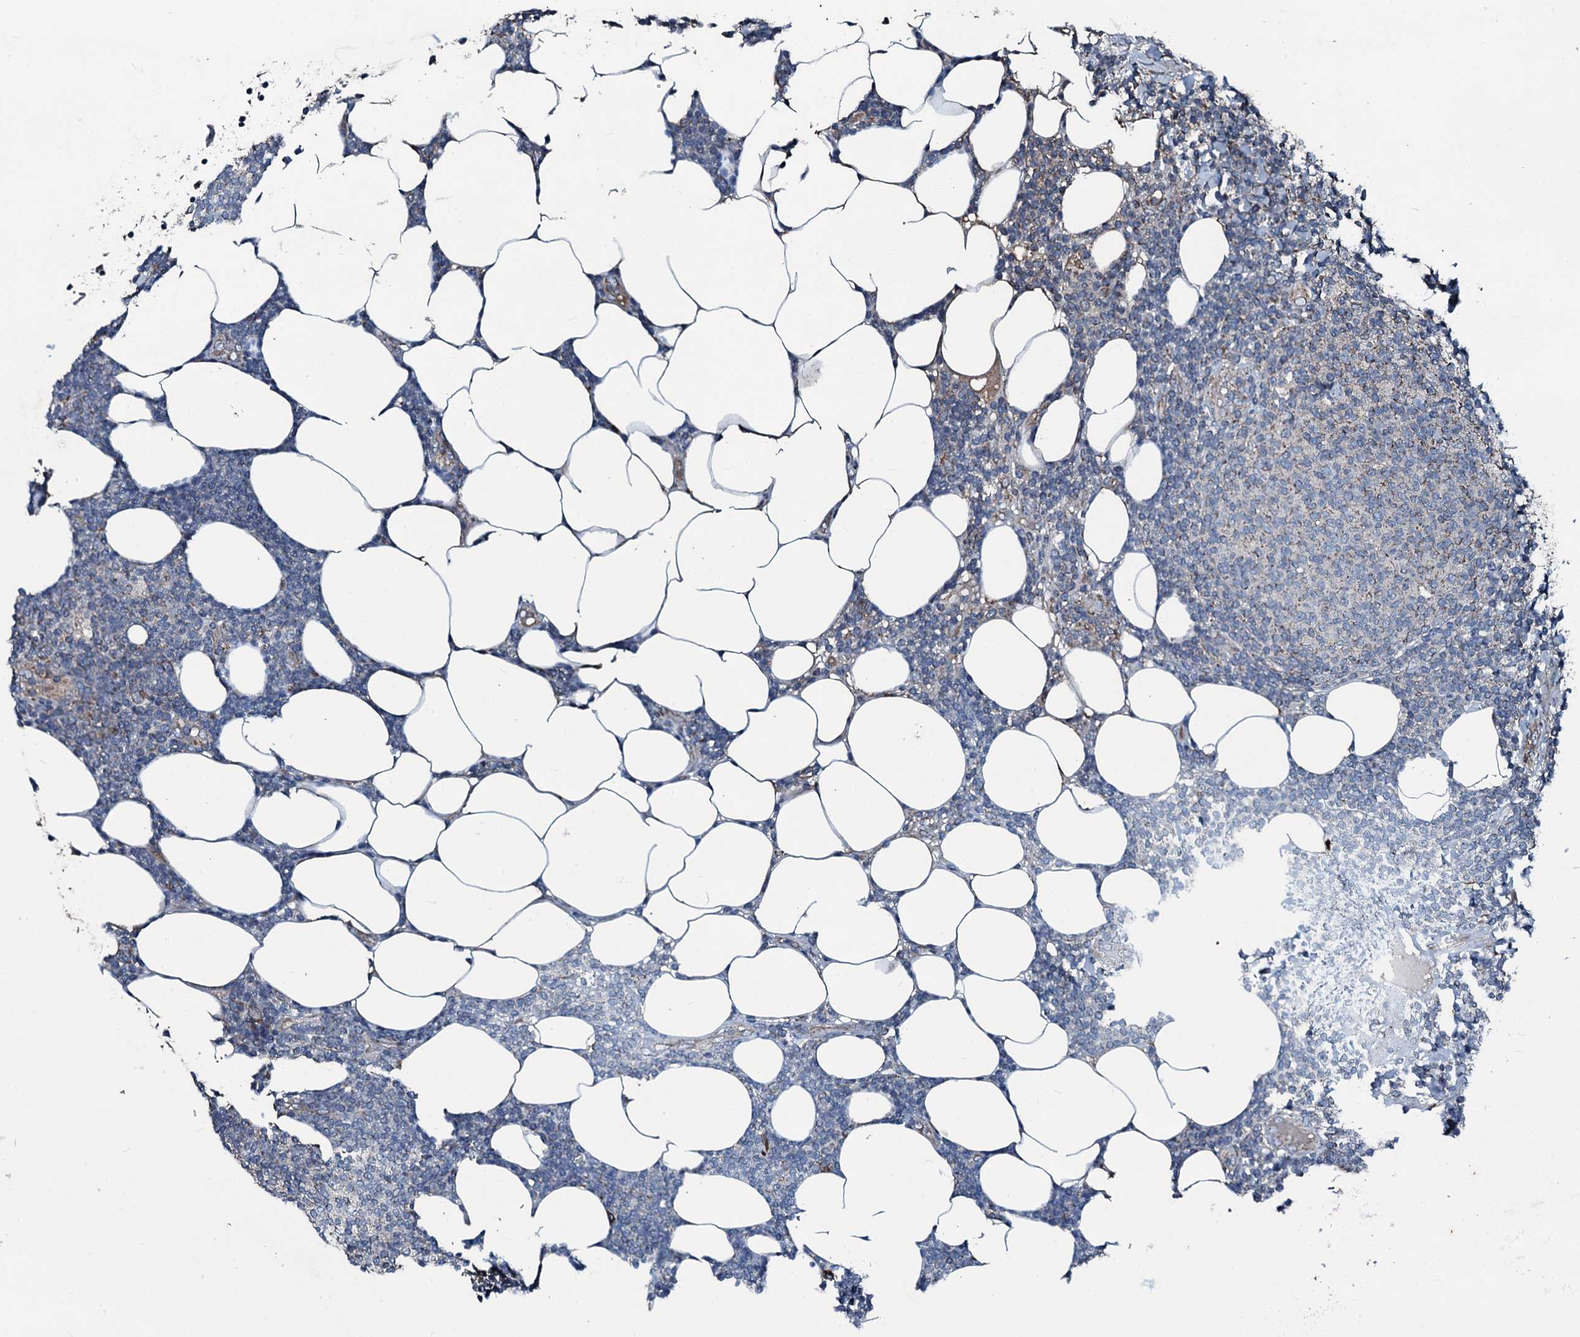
{"staining": {"intensity": "negative", "quantity": "none", "location": "none"}, "tissue": "lymphoma", "cell_type": "Tumor cells", "image_type": "cancer", "snomed": [{"axis": "morphology", "description": "Malignant lymphoma, non-Hodgkin's type, Low grade"}, {"axis": "topography", "description": "Lymph node"}], "caption": "Immunohistochemical staining of low-grade malignant lymphoma, non-Hodgkin's type shows no significant staining in tumor cells.", "gene": "ACSS3", "patient": {"sex": "male", "age": 66}}